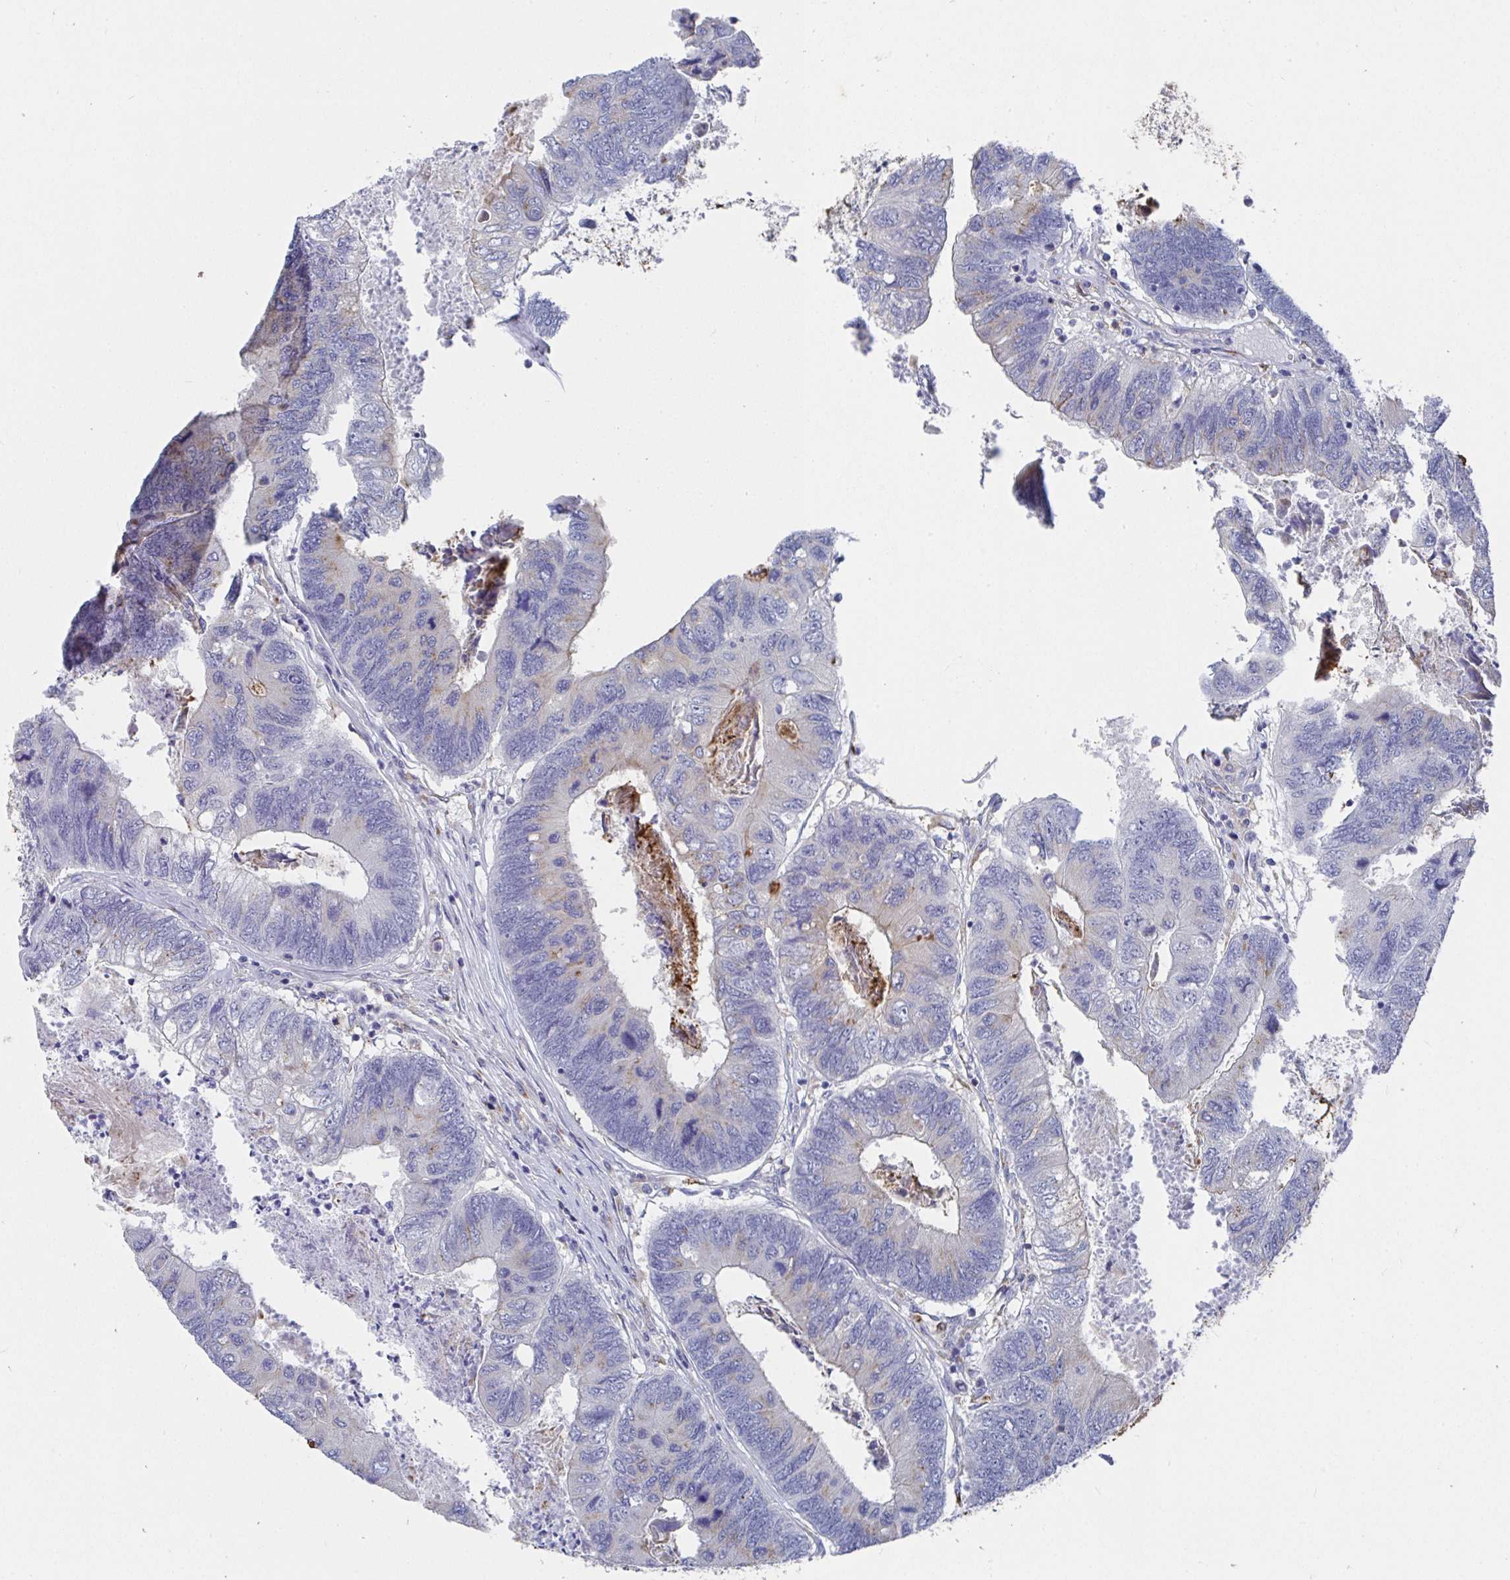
{"staining": {"intensity": "moderate", "quantity": "<25%", "location": "cytoplasmic/membranous"}, "tissue": "colorectal cancer", "cell_type": "Tumor cells", "image_type": "cancer", "snomed": [{"axis": "morphology", "description": "Adenocarcinoma, NOS"}, {"axis": "topography", "description": "Colon"}], "caption": "There is low levels of moderate cytoplasmic/membranous expression in tumor cells of colorectal cancer, as demonstrated by immunohistochemical staining (brown color).", "gene": "TAS2R39", "patient": {"sex": "female", "age": 67}}